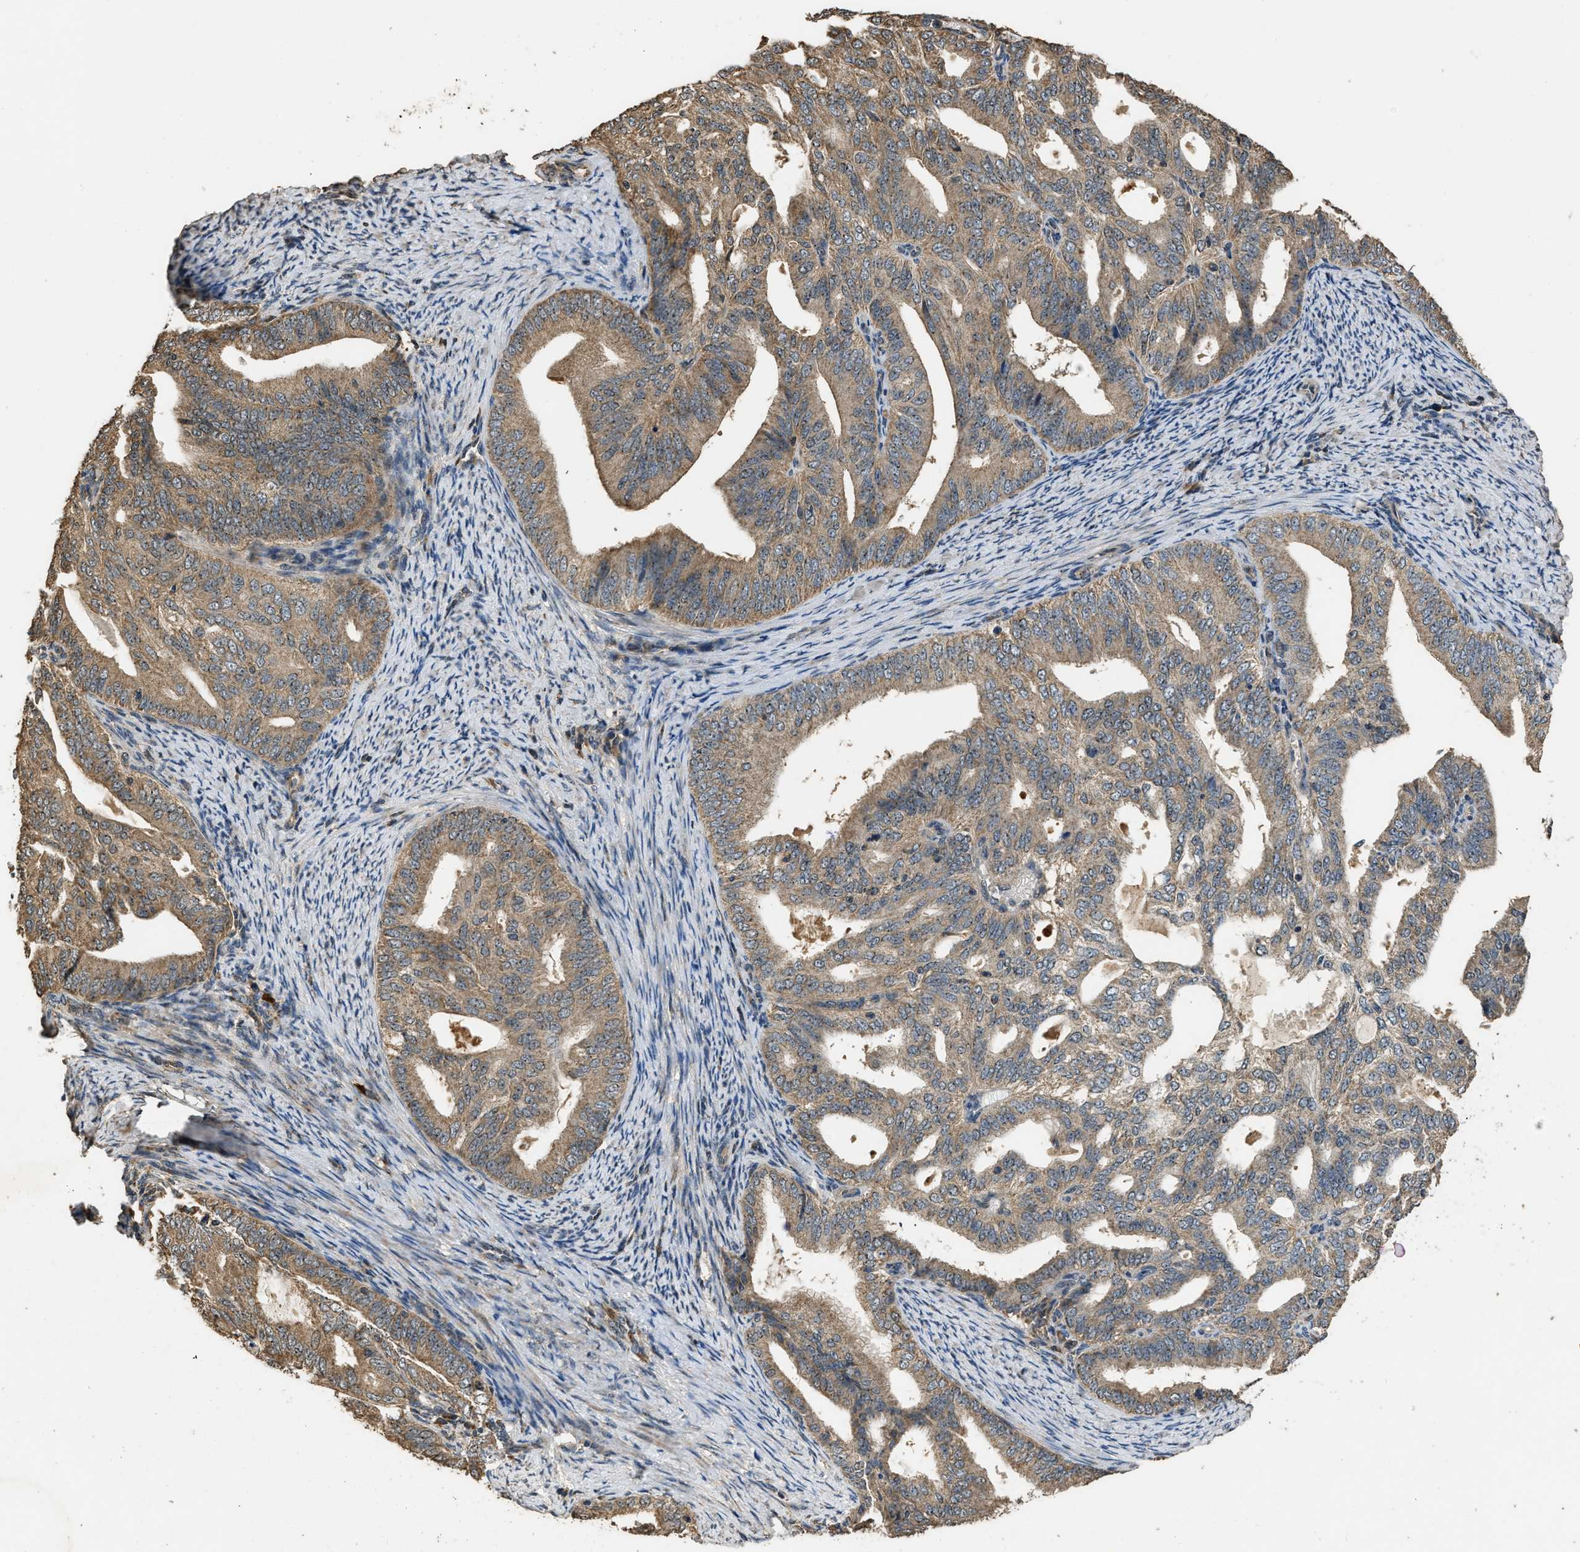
{"staining": {"intensity": "moderate", "quantity": ">75%", "location": "cytoplasmic/membranous"}, "tissue": "endometrial cancer", "cell_type": "Tumor cells", "image_type": "cancer", "snomed": [{"axis": "morphology", "description": "Adenocarcinoma, NOS"}, {"axis": "topography", "description": "Endometrium"}], "caption": "Adenocarcinoma (endometrial) stained for a protein (brown) shows moderate cytoplasmic/membranous positive expression in approximately >75% of tumor cells.", "gene": "DENND6B", "patient": {"sex": "female", "age": 58}}